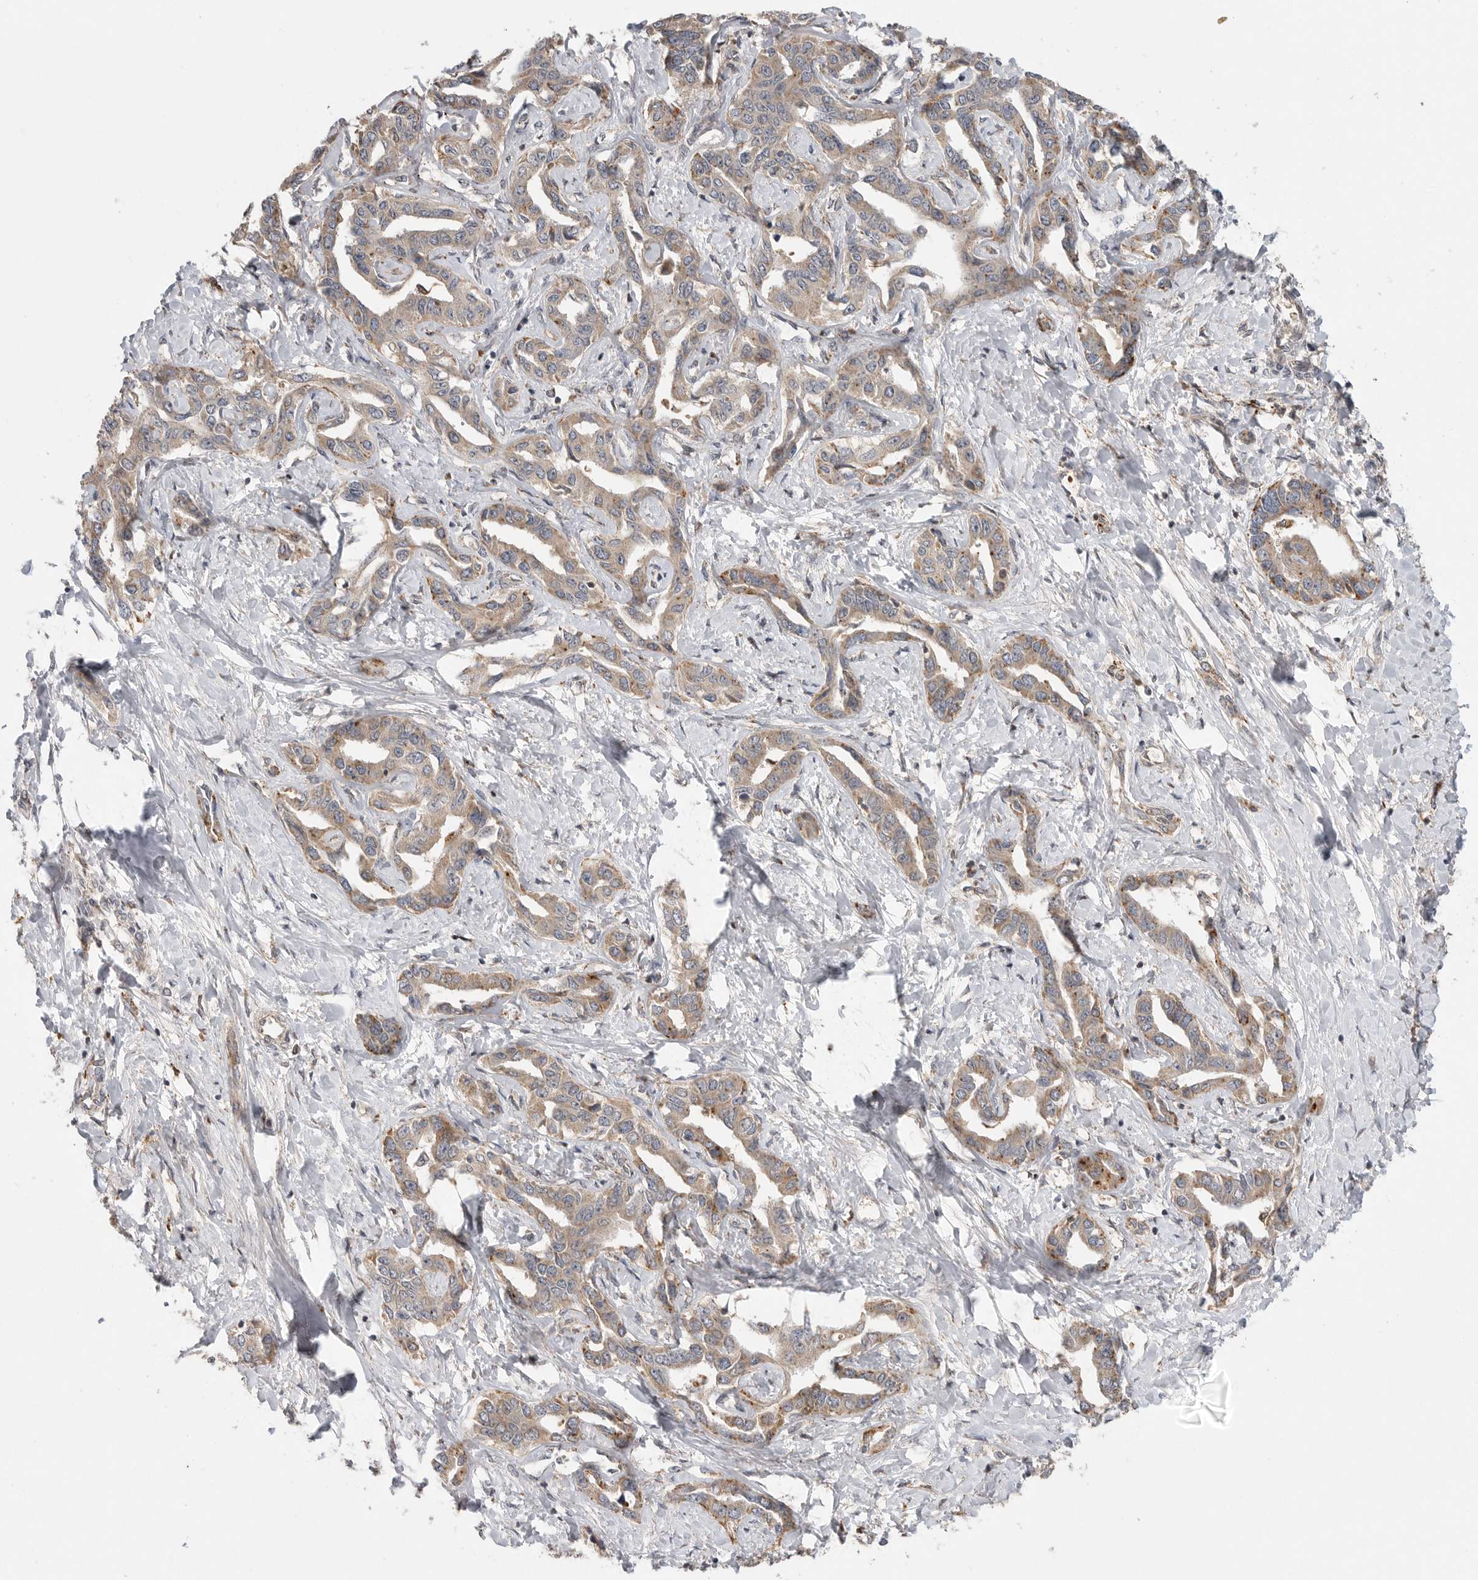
{"staining": {"intensity": "weak", "quantity": ">75%", "location": "cytoplasmic/membranous"}, "tissue": "liver cancer", "cell_type": "Tumor cells", "image_type": "cancer", "snomed": [{"axis": "morphology", "description": "Cholangiocarcinoma"}, {"axis": "topography", "description": "Liver"}], "caption": "The immunohistochemical stain shows weak cytoplasmic/membranous expression in tumor cells of cholangiocarcinoma (liver) tissue. The staining was performed using DAB (3,3'-diaminobenzidine), with brown indicating positive protein expression. Nuclei are stained blue with hematoxylin.", "gene": "GALNS", "patient": {"sex": "male", "age": 59}}